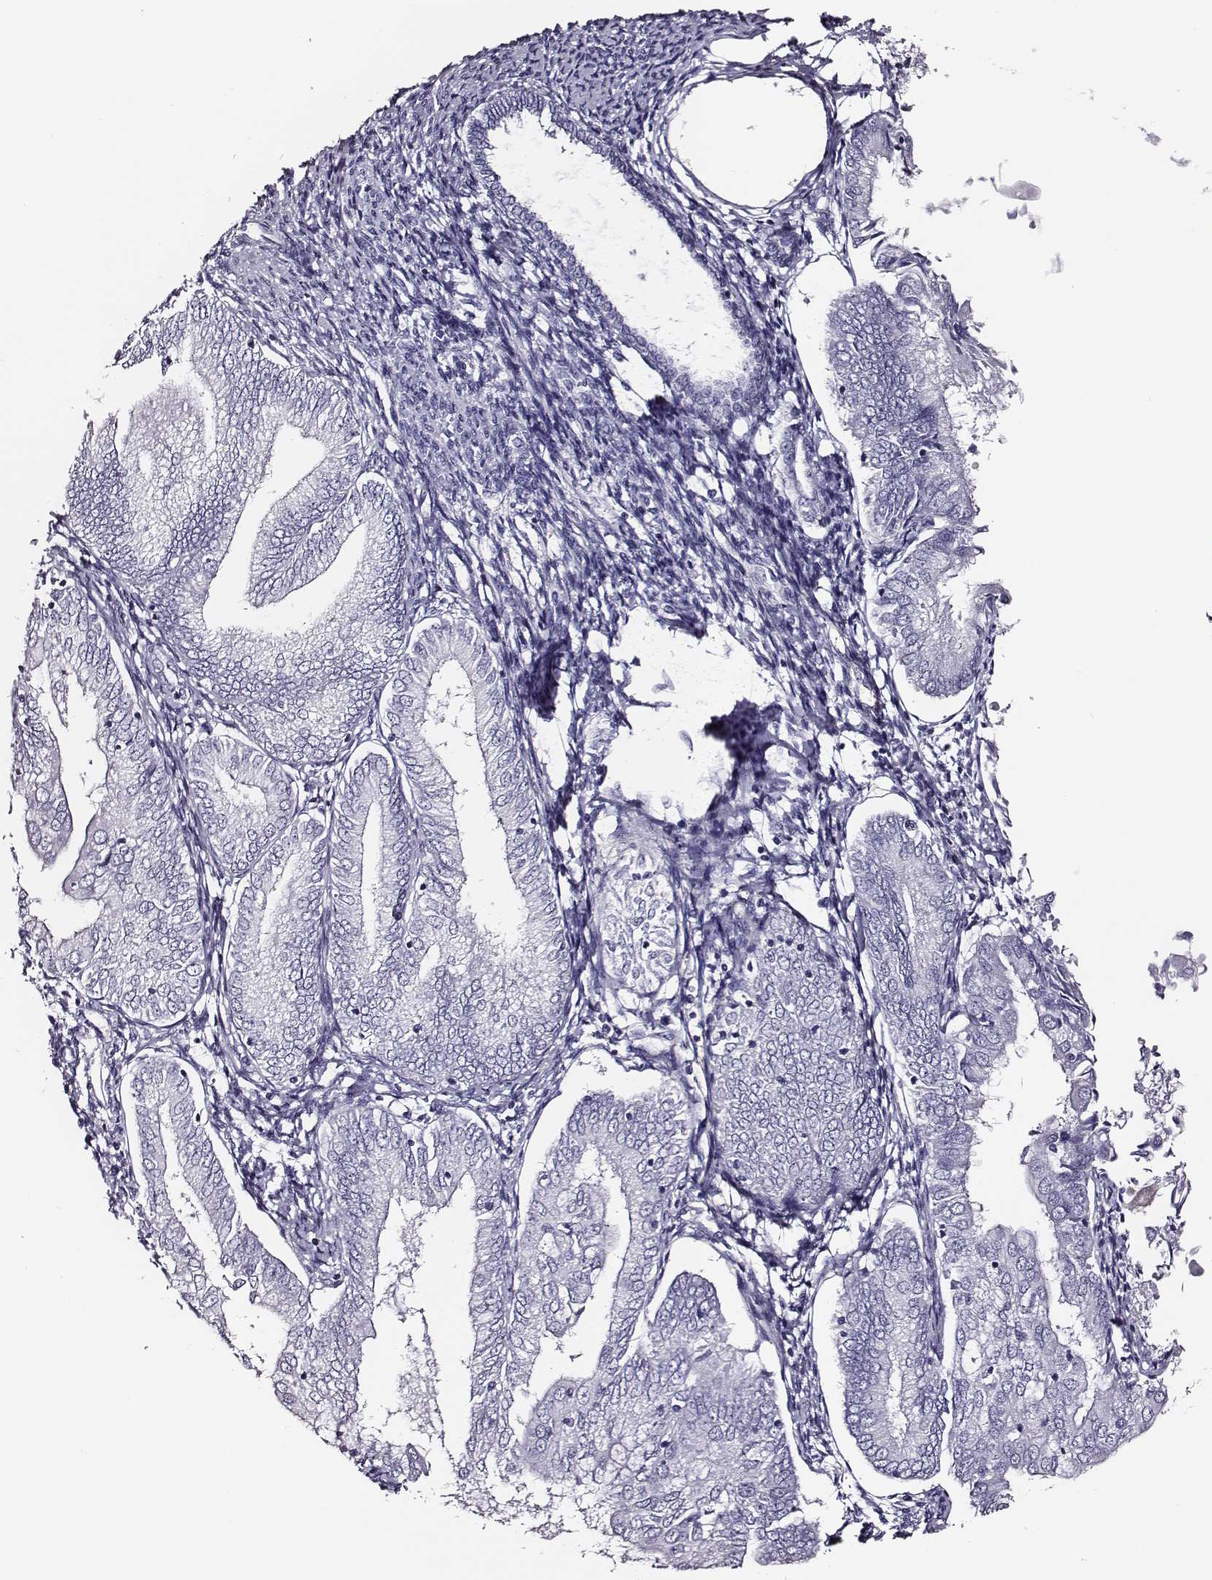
{"staining": {"intensity": "negative", "quantity": "none", "location": "none"}, "tissue": "endometrial cancer", "cell_type": "Tumor cells", "image_type": "cancer", "snomed": [{"axis": "morphology", "description": "Adenocarcinoma, NOS"}, {"axis": "topography", "description": "Endometrium"}], "caption": "This is an immunohistochemistry (IHC) histopathology image of adenocarcinoma (endometrial). There is no expression in tumor cells.", "gene": "DPEP1", "patient": {"sex": "female", "age": 55}}